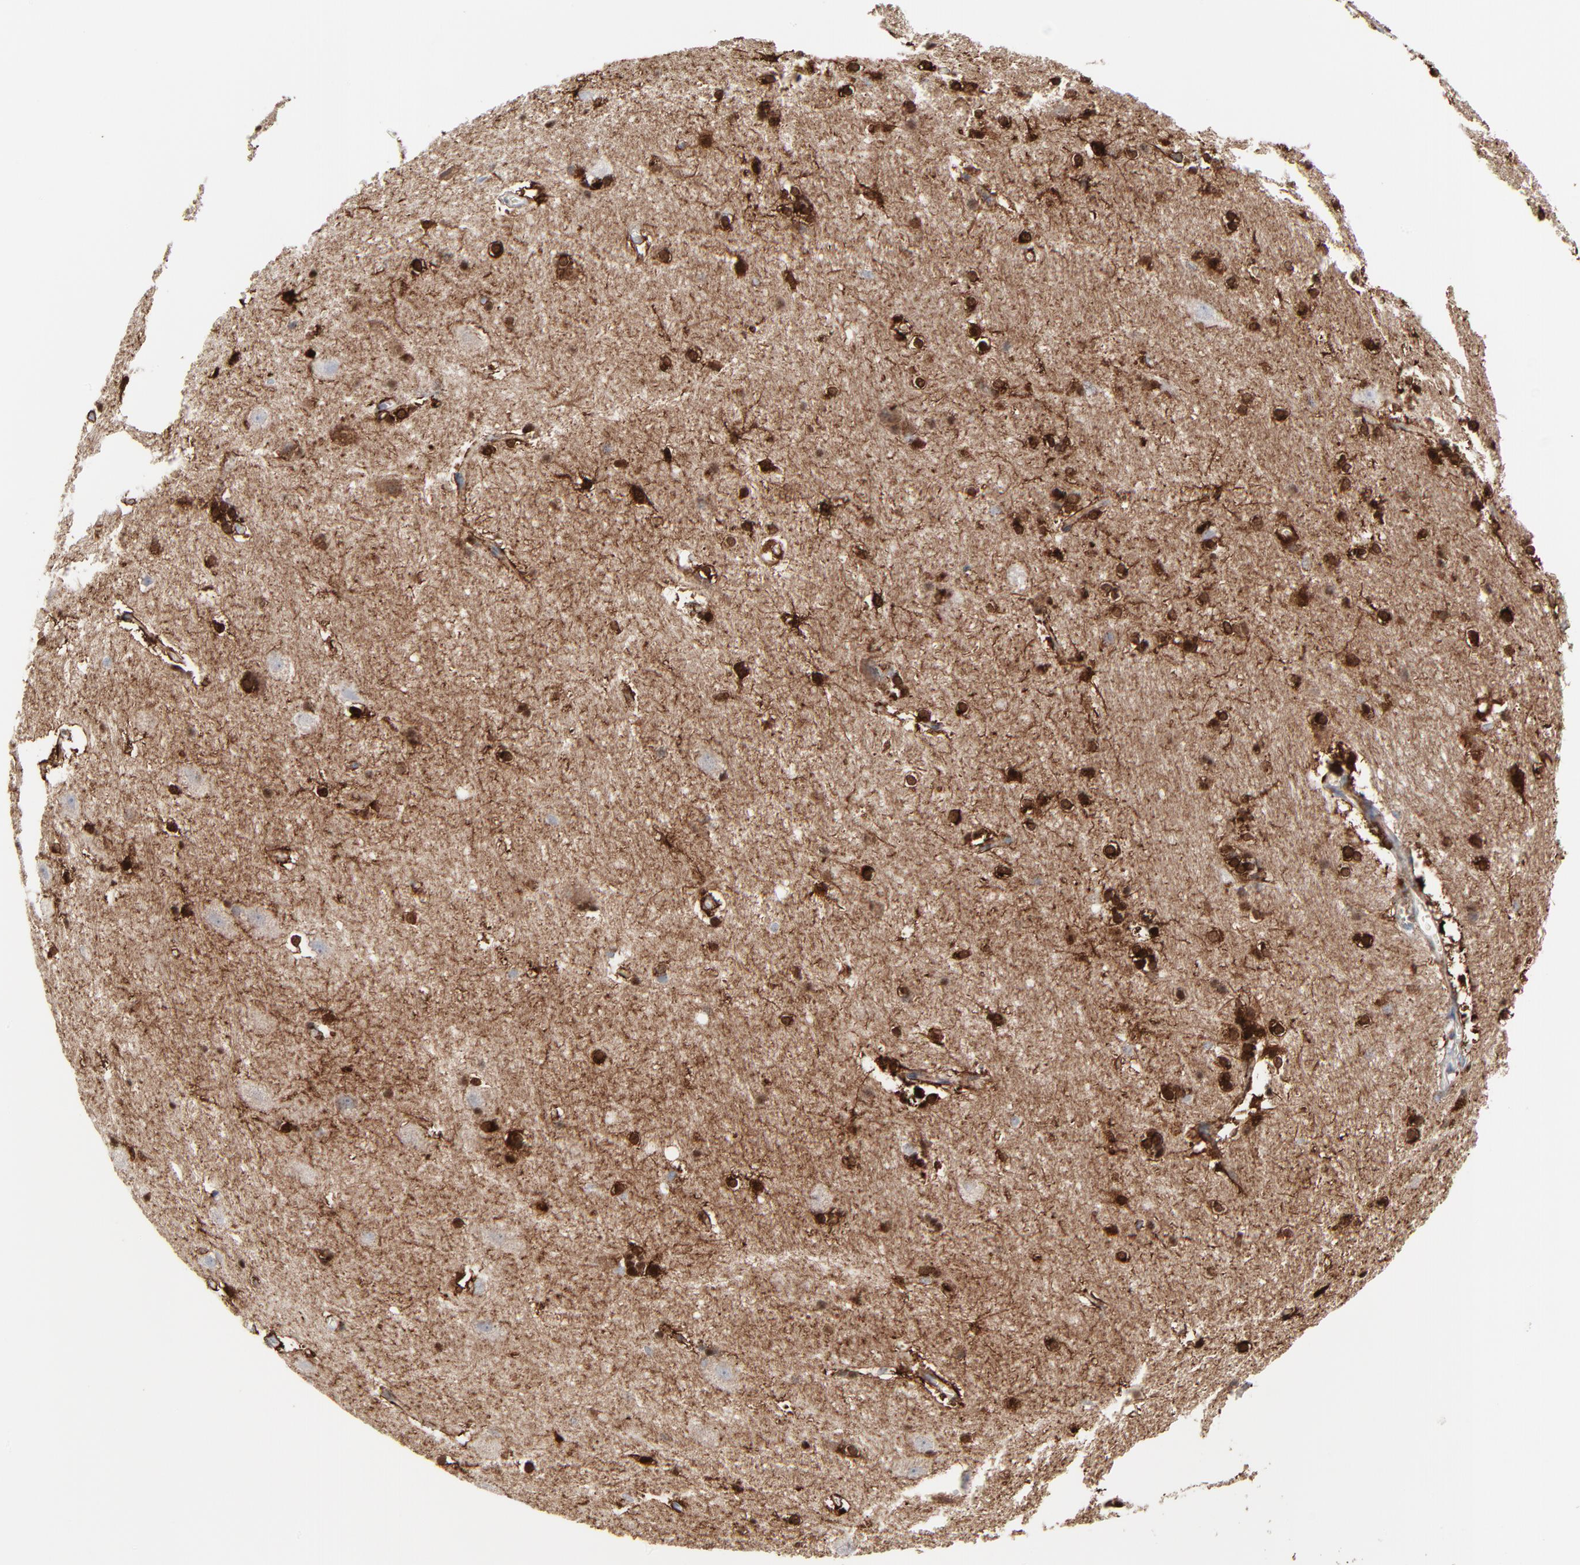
{"staining": {"intensity": "strong", "quantity": ">75%", "location": "cytoplasmic/membranous,nuclear"}, "tissue": "hippocampus", "cell_type": "Glial cells", "image_type": "normal", "snomed": [{"axis": "morphology", "description": "Normal tissue, NOS"}, {"axis": "topography", "description": "Hippocampus"}], "caption": "Benign hippocampus shows strong cytoplasmic/membranous,nuclear positivity in approximately >75% of glial cells.", "gene": "PHGDH", "patient": {"sex": "female", "age": 19}}